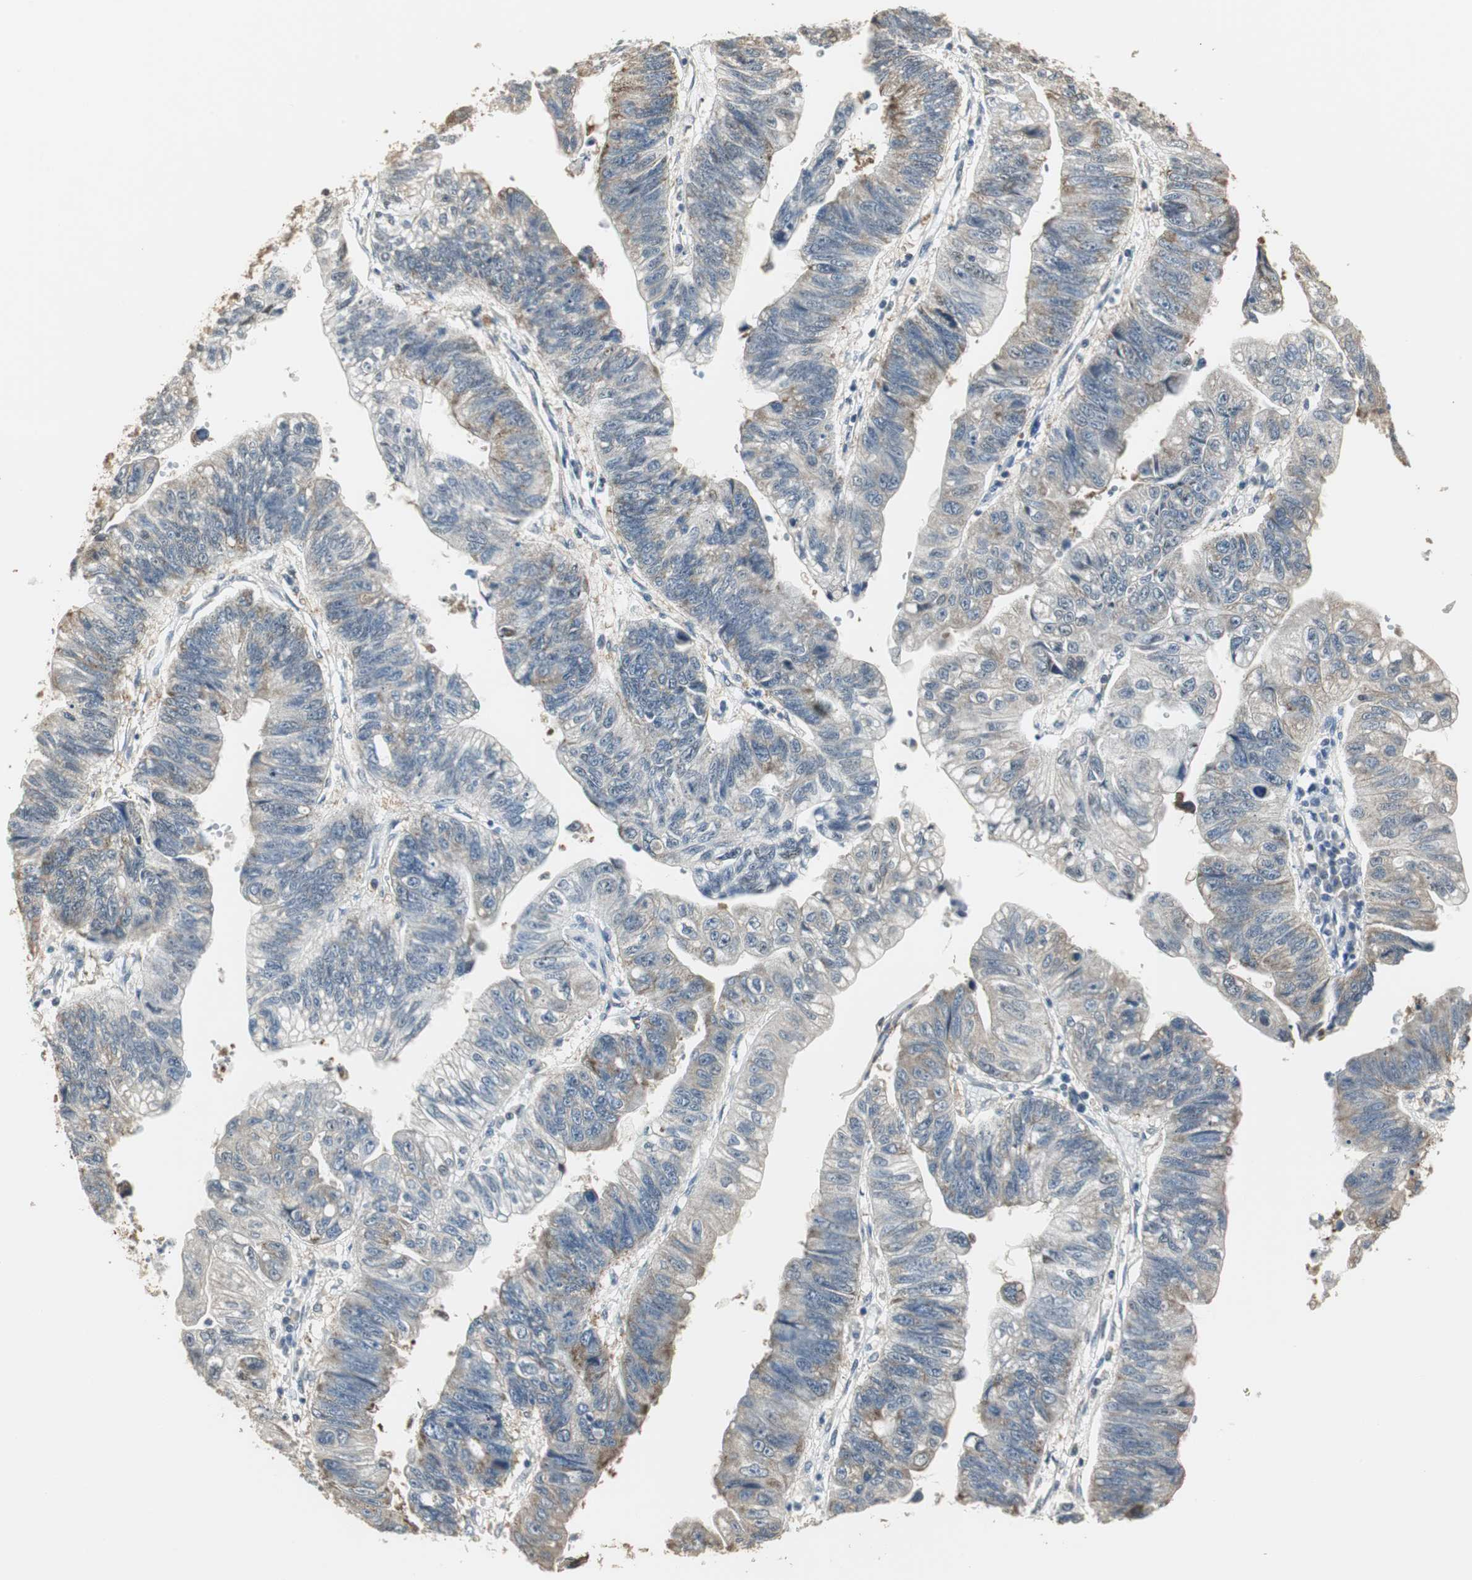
{"staining": {"intensity": "weak", "quantity": "25%-75%", "location": "cytoplasmic/membranous"}, "tissue": "stomach cancer", "cell_type": "Tumor cells", "image_type": "cancer", "snomed": [{"axis": "morphology", "description": "Adenocarcinoma, NOS"}, {"axis": "topography", "description": "Stomach"}], "caption": "Adenocarcinoma (stomach) was stained to show a protein in brown. There is low levels of weak cytoplasmic/membranous staining in approximately 25%-75% of tumor cells. (DAB = brown stain, brightfield microscopy at high magnification).", "gene": "CCT5", "patient": {"sex": "male", "age": 59}}